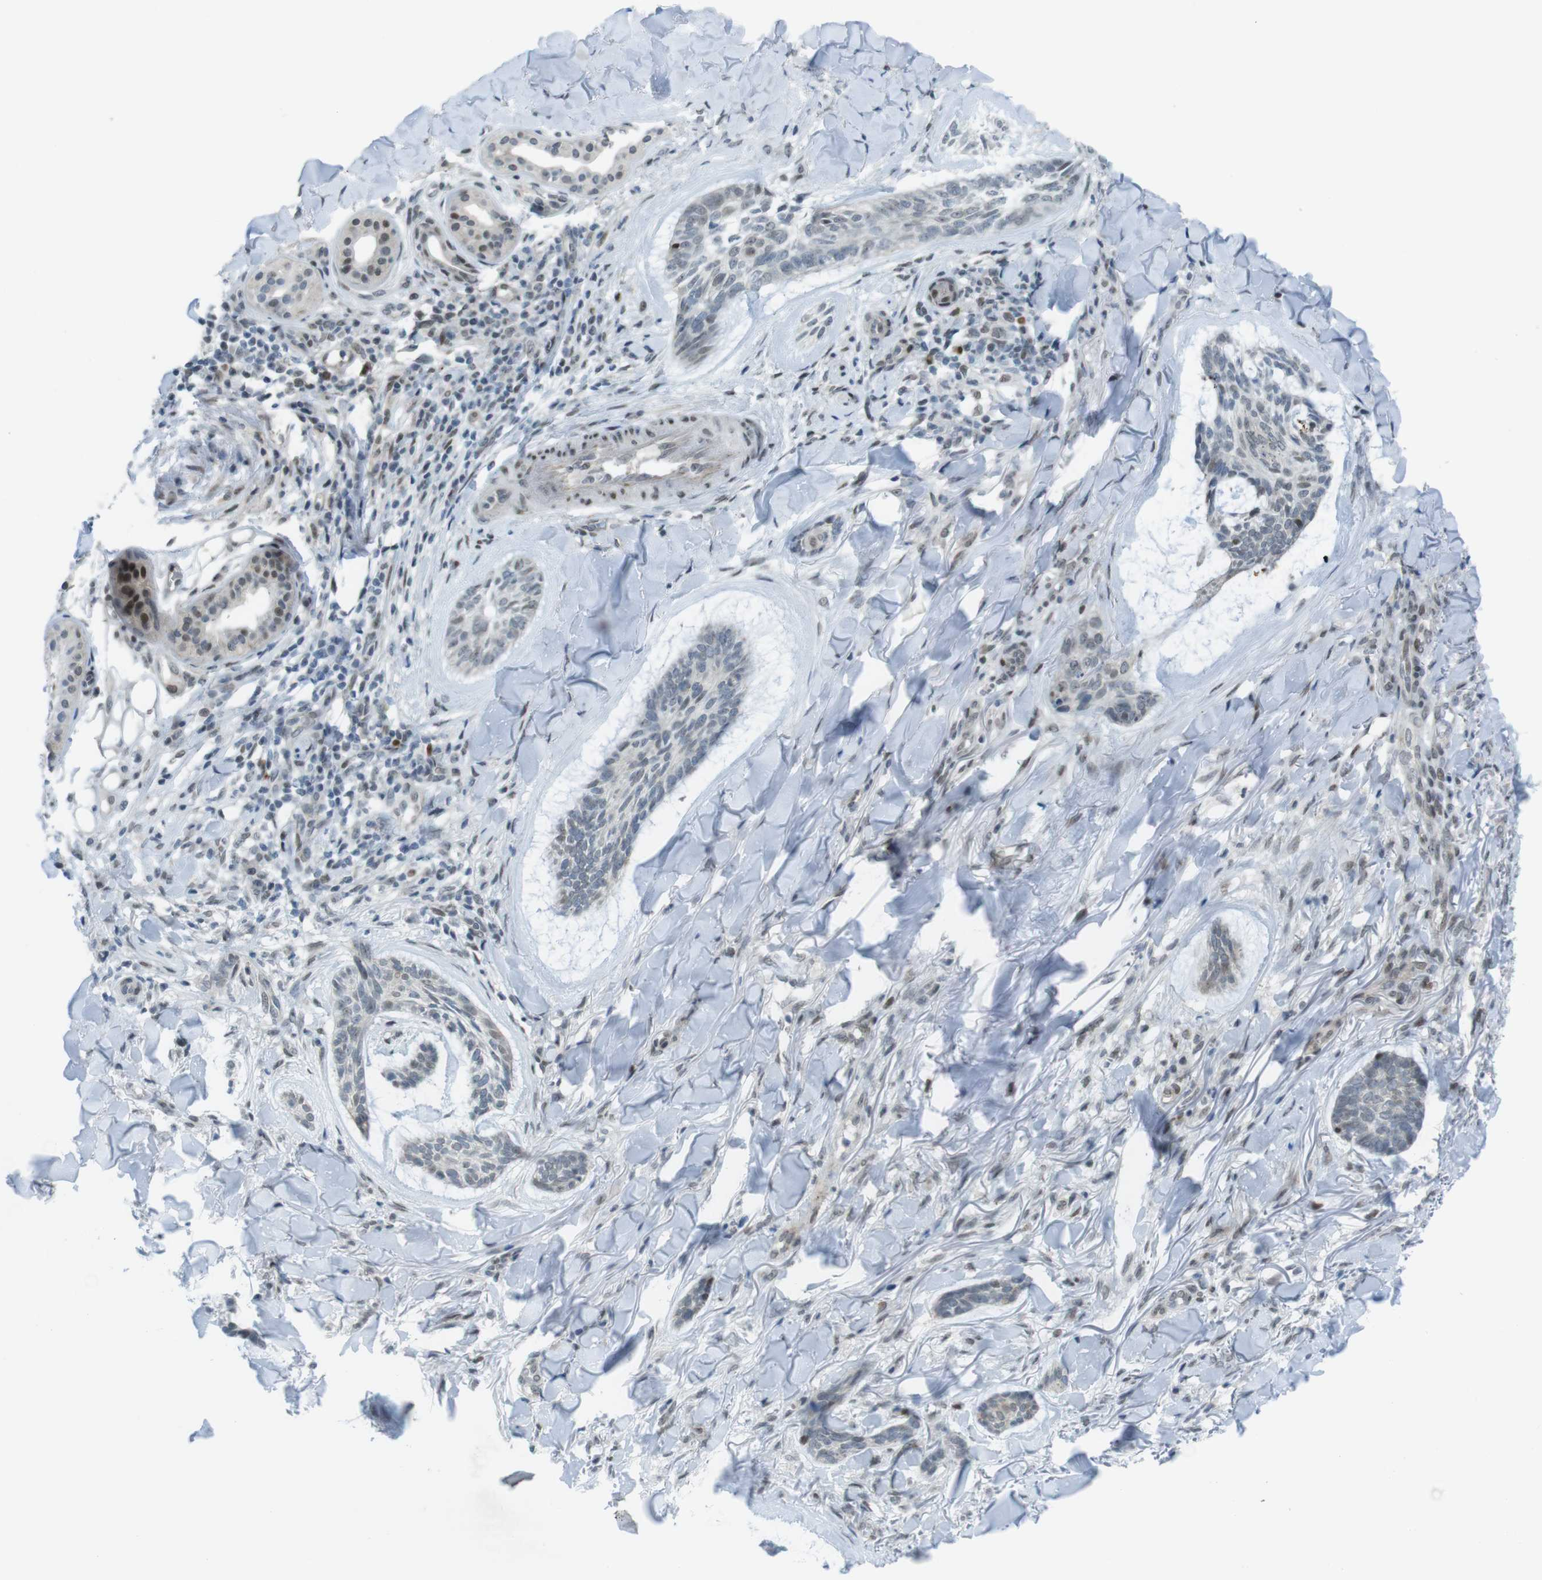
{"staining": {"intensity": "weak", "quantity": "<25%", "location": "nuclear"}, "tissue": "skin cancer", "cell_type": "Tumor cells", "image_type": "cancer", "snomed": [{"axis": "morphology", "description": "Basal cell carcinoma"}, {"axis": "topography", "description": "Skin"}], "caption": "Photomicrograph shows no protein positivity in tumor cells of skin cancer (basal cell carcinoma) tissue.", "gene": "UBB", "patient": {"sex": "male", "age": 43}}